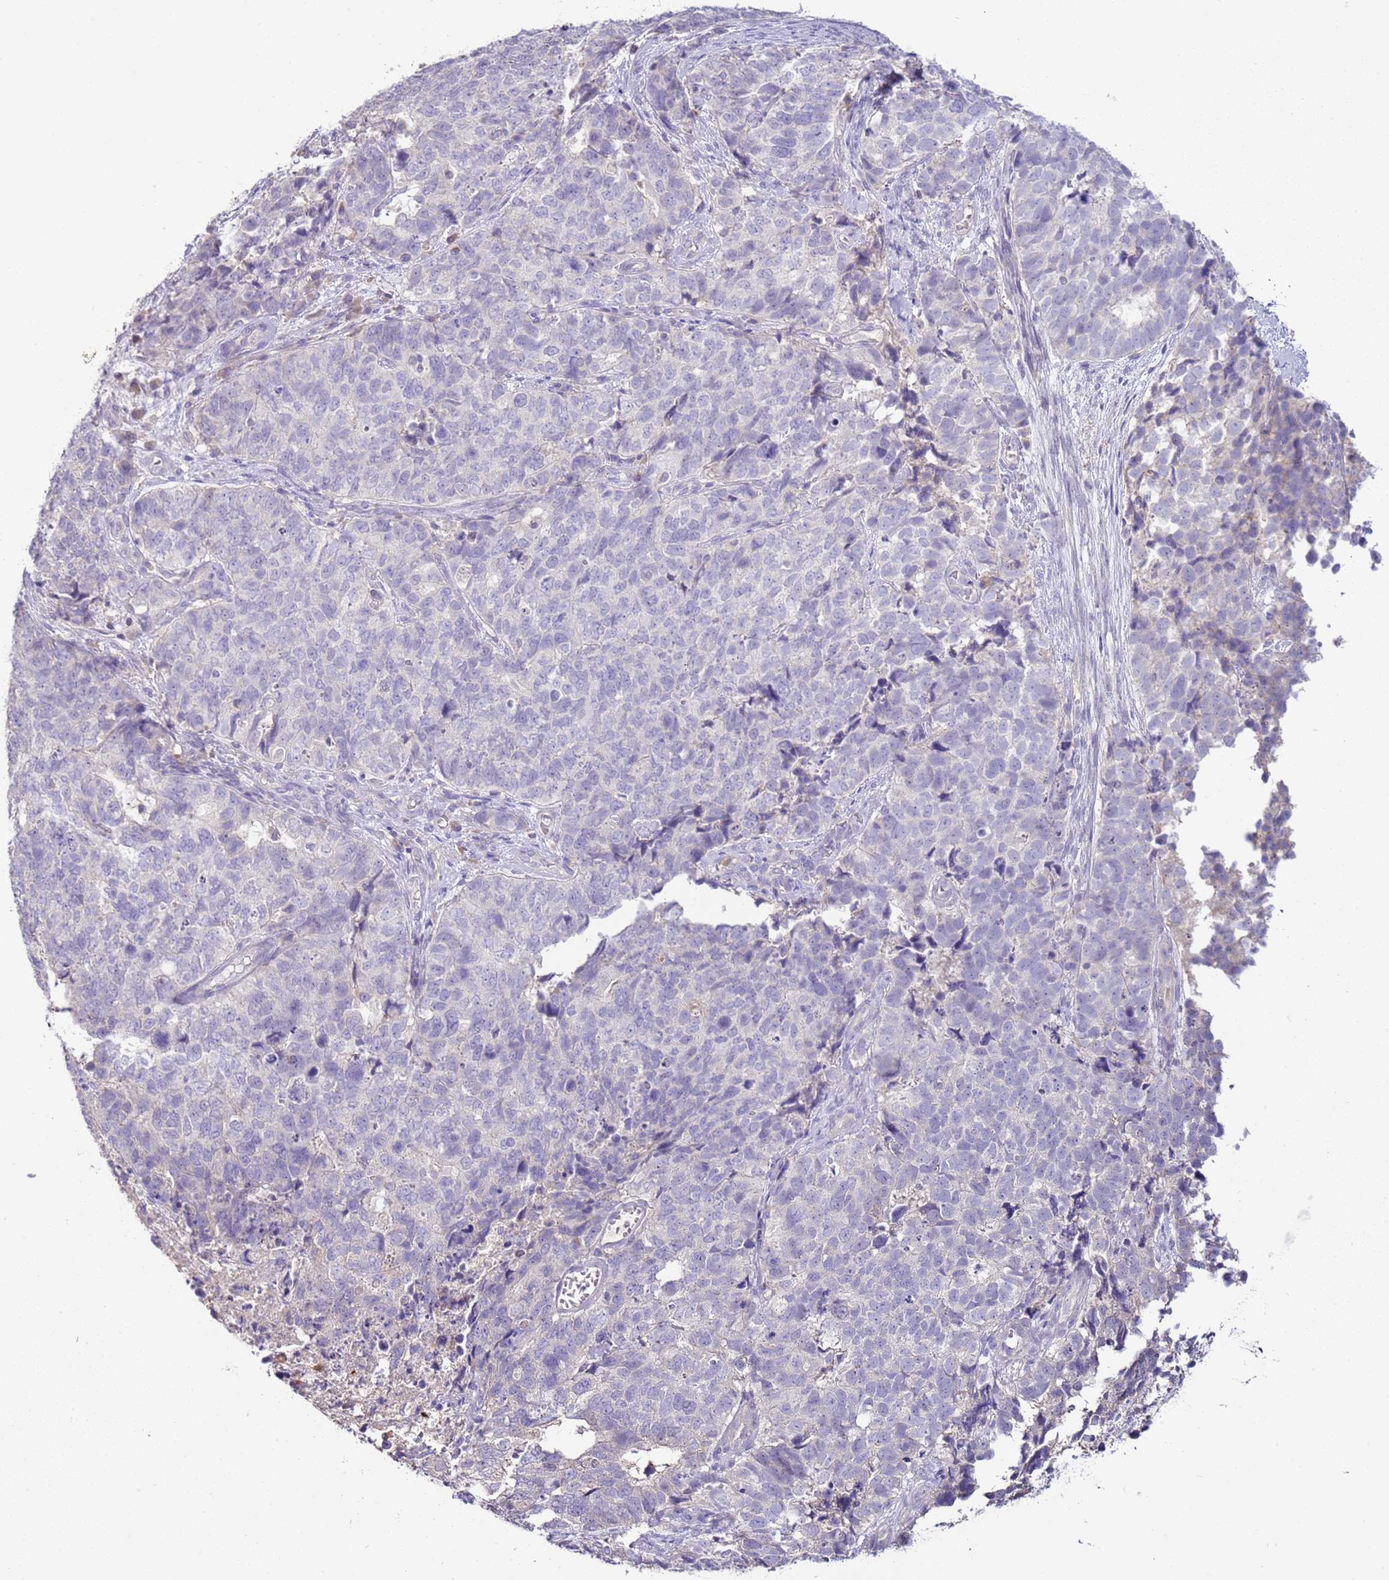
{"staining": {"intensity": "negative", "quantity": "none", "location": "none"}, "tissue": "cervical cancer", "cell_type": "Tumor cells", "image_type": "cancer", "snomed": [{"axis": "morphology", "description": "Squamous cell carcinoma, NOS"}, {"axis": "topography", "description": "Cervix"}], "caption": "High magnification brightfield microscopy of cervical cancer stained with DAB (3,3'-diaminobenzidine) (brown) and counterstained with hematoxylin (blue): tumor cells show no significant positivity.", "gene": "IL2RG", "patient": {"sex": "female", "age": 63}}